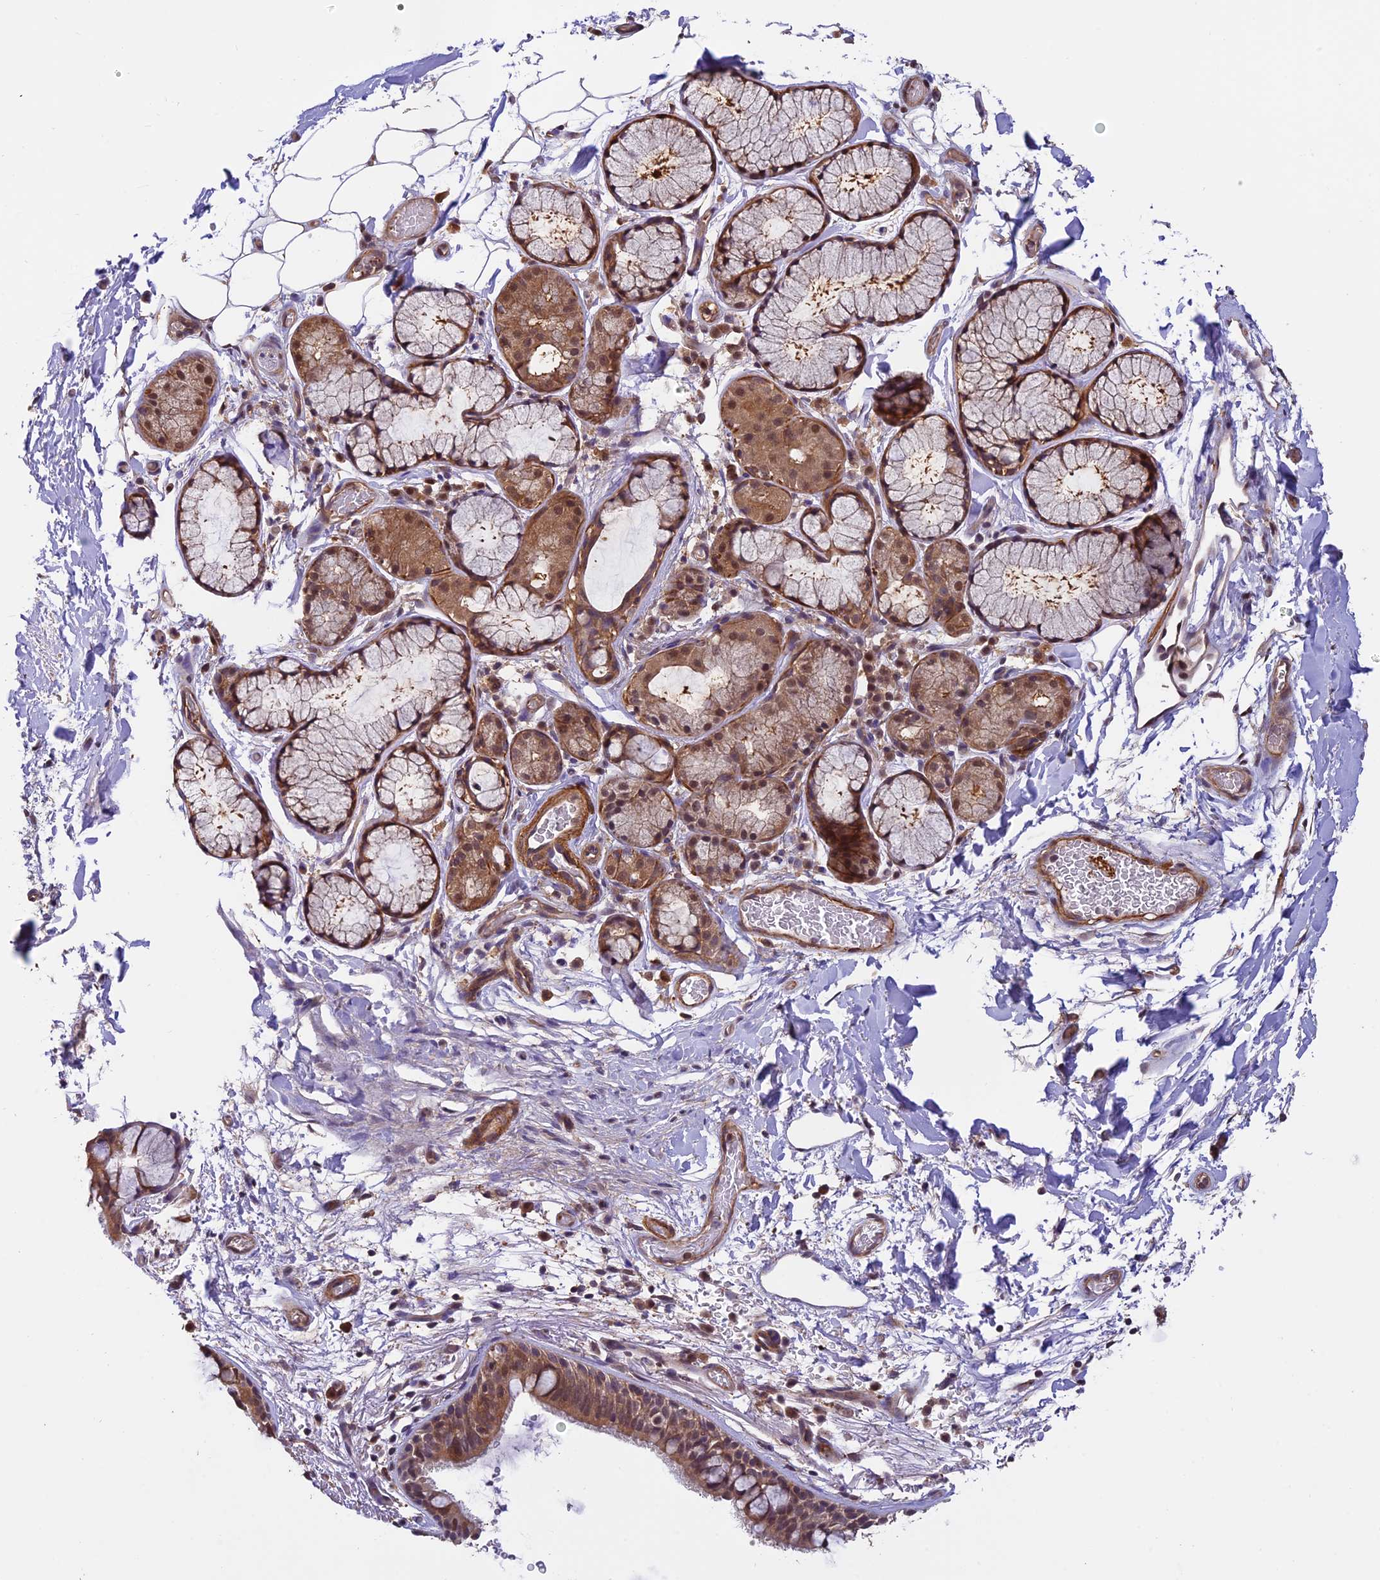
{"staining": {"intensity": "moderate", "quantity": ">75%", "location": "cytoplasmic/membranous"}, "tissue": "bronchus", "cell_type": "Respiratory epithelial cells", "image_type": "normal", "snomed": [{"axis": "morphology", "description": "Normal tissue, NOS"}, {"axis": "topography", "description": "Bronchus"}], "caption": "About >75% of respiratory epithelial cells in unremarkable human bronchus demonstrate moderate cytoplasmic/membranous protein staining as visualized by brown immunohistochemical staining.", "gene": "PSMB3", "patient": {"sex": "male", "age": 65}}